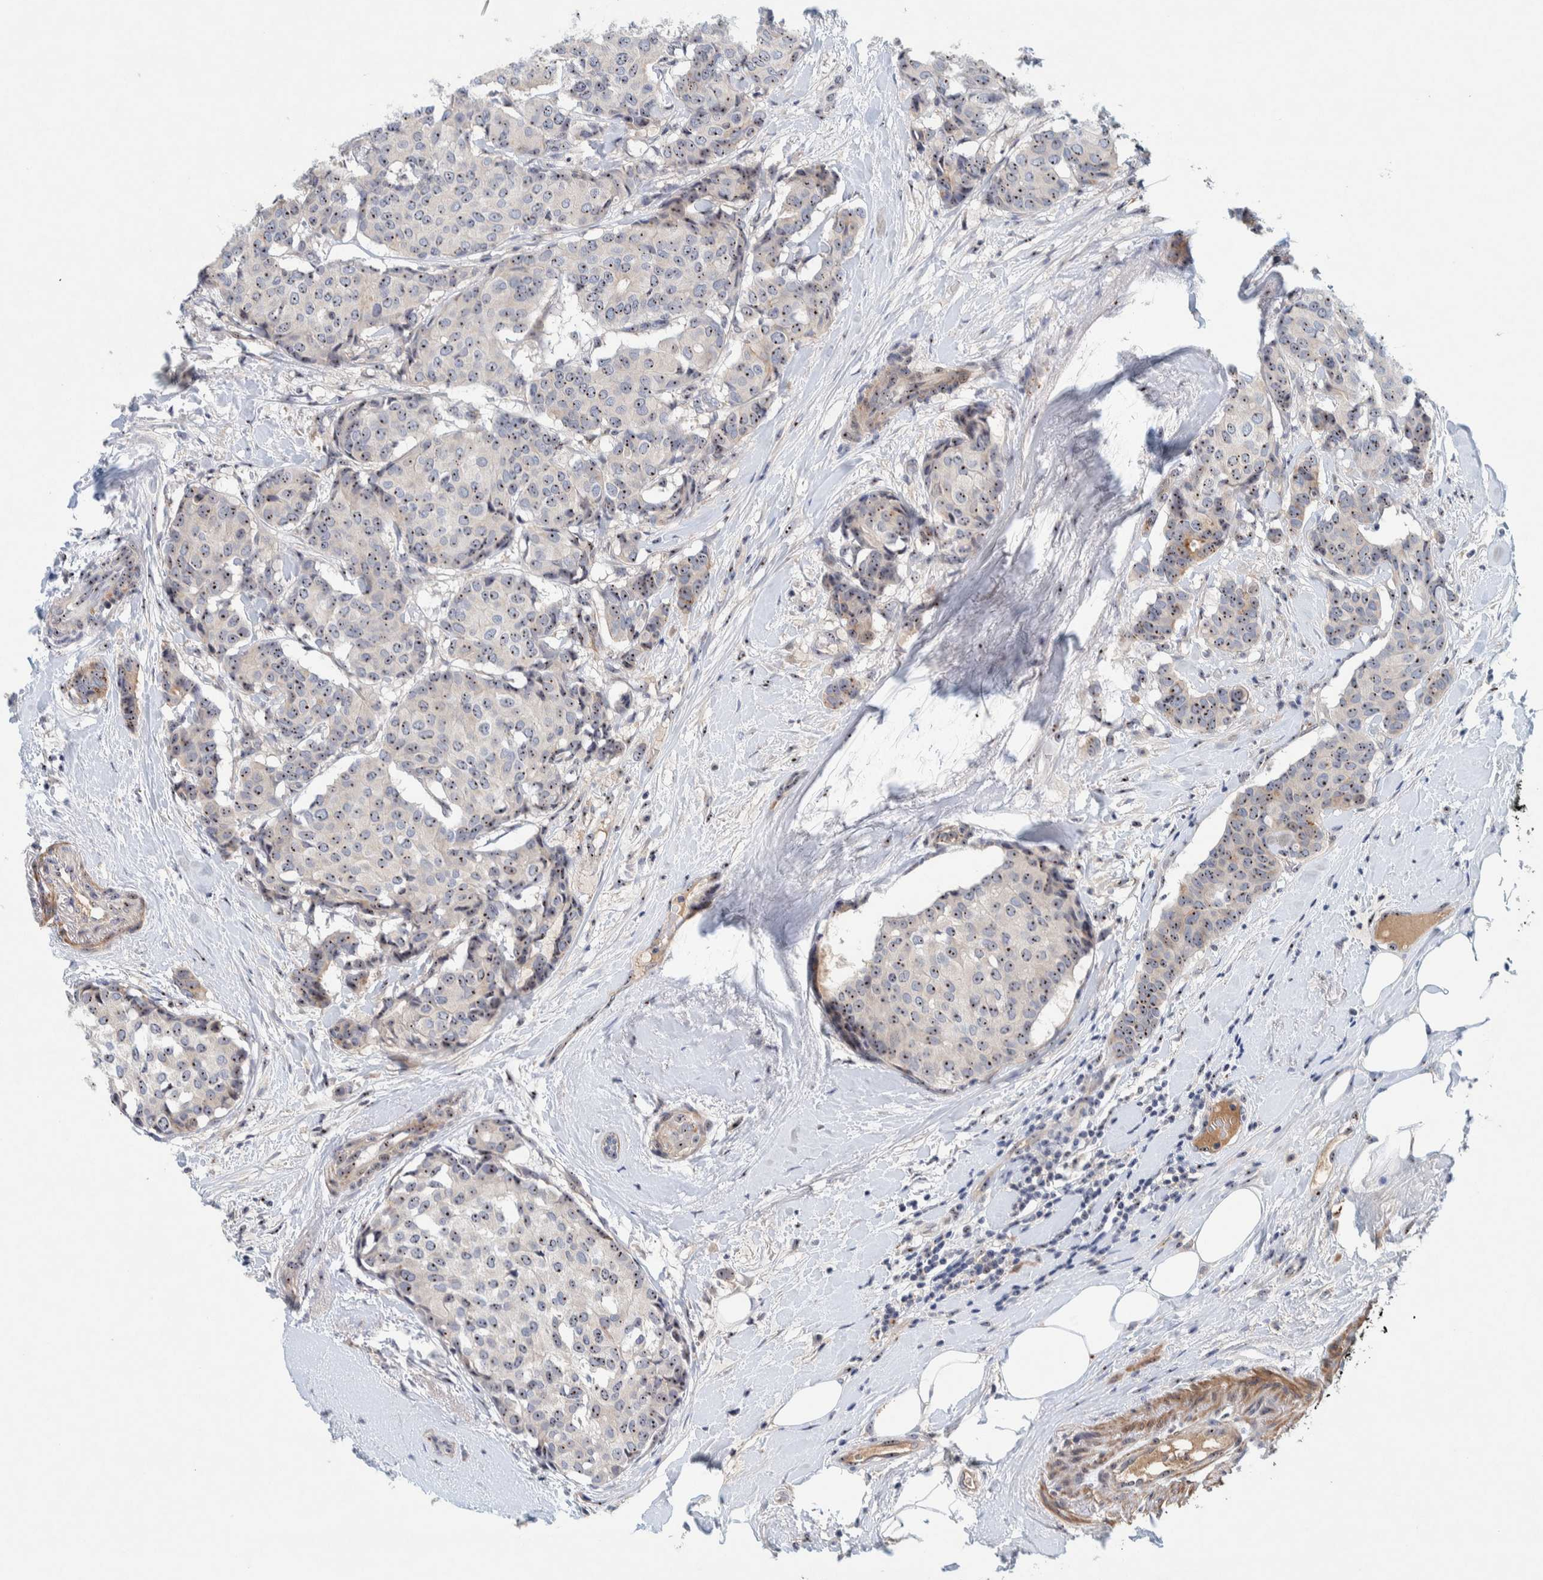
{"staining": {"intensity": "moderate", "quantity": ">75%", "location": "nuclear"}, "tissue": "breast cancer", "cell_type": "Tumor cells", "image_type": "cancer", "snomed": [{"axis": "morphology", "description": "Duct carcinoma"}, {"axis": "topography", "description": "Breast"}], "caption": "Immunohistochemical staining of human intraductal carcinoma (breast) demonstrates medium levels of moderate nuclear expression in approximately >75% of tumor cells.", "gene": "NOL11", "patient": {"sex": "female", "age": 75}}